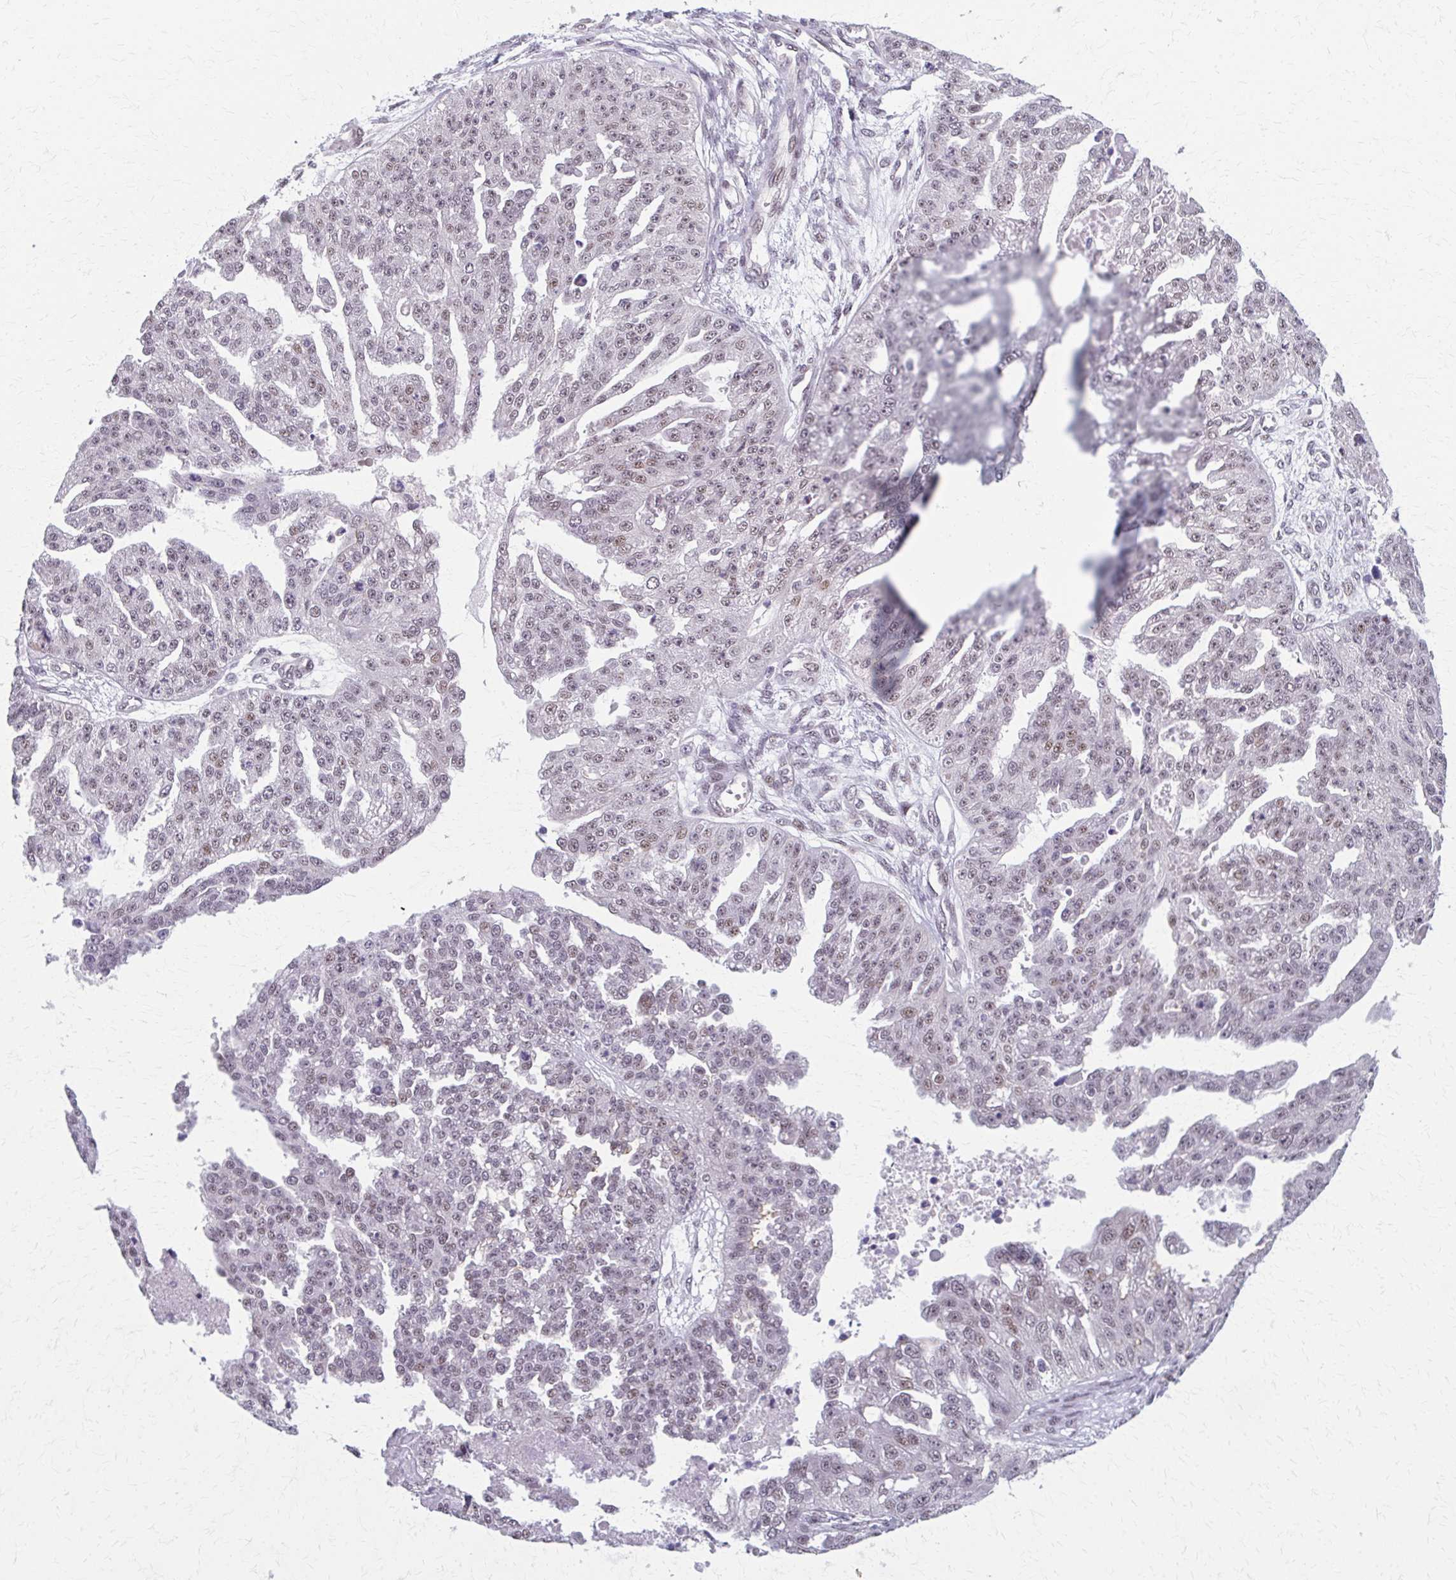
{"staining": {"intensity": "weak", "quantity": "25%-75%", "location": "nuclear"}, "tissue": "ovarian cancer", "cell_type": "Tumor cells", "image_type": "cancer", "snomed": [{"axis": "morphology", "description": "Cystadenocarcinoma, serous, NOS"}, {"axis": "topography", "description": "Ovary"}], "caption": "Human ovarian serous cystadenocarcinoma stained for a protein (brown) demonstrates weak nuclear positive expression in approximately 25%-75% of tumor cells.", "gene": "SETBP1", "patient": {"sex": "female", "age": 58}}